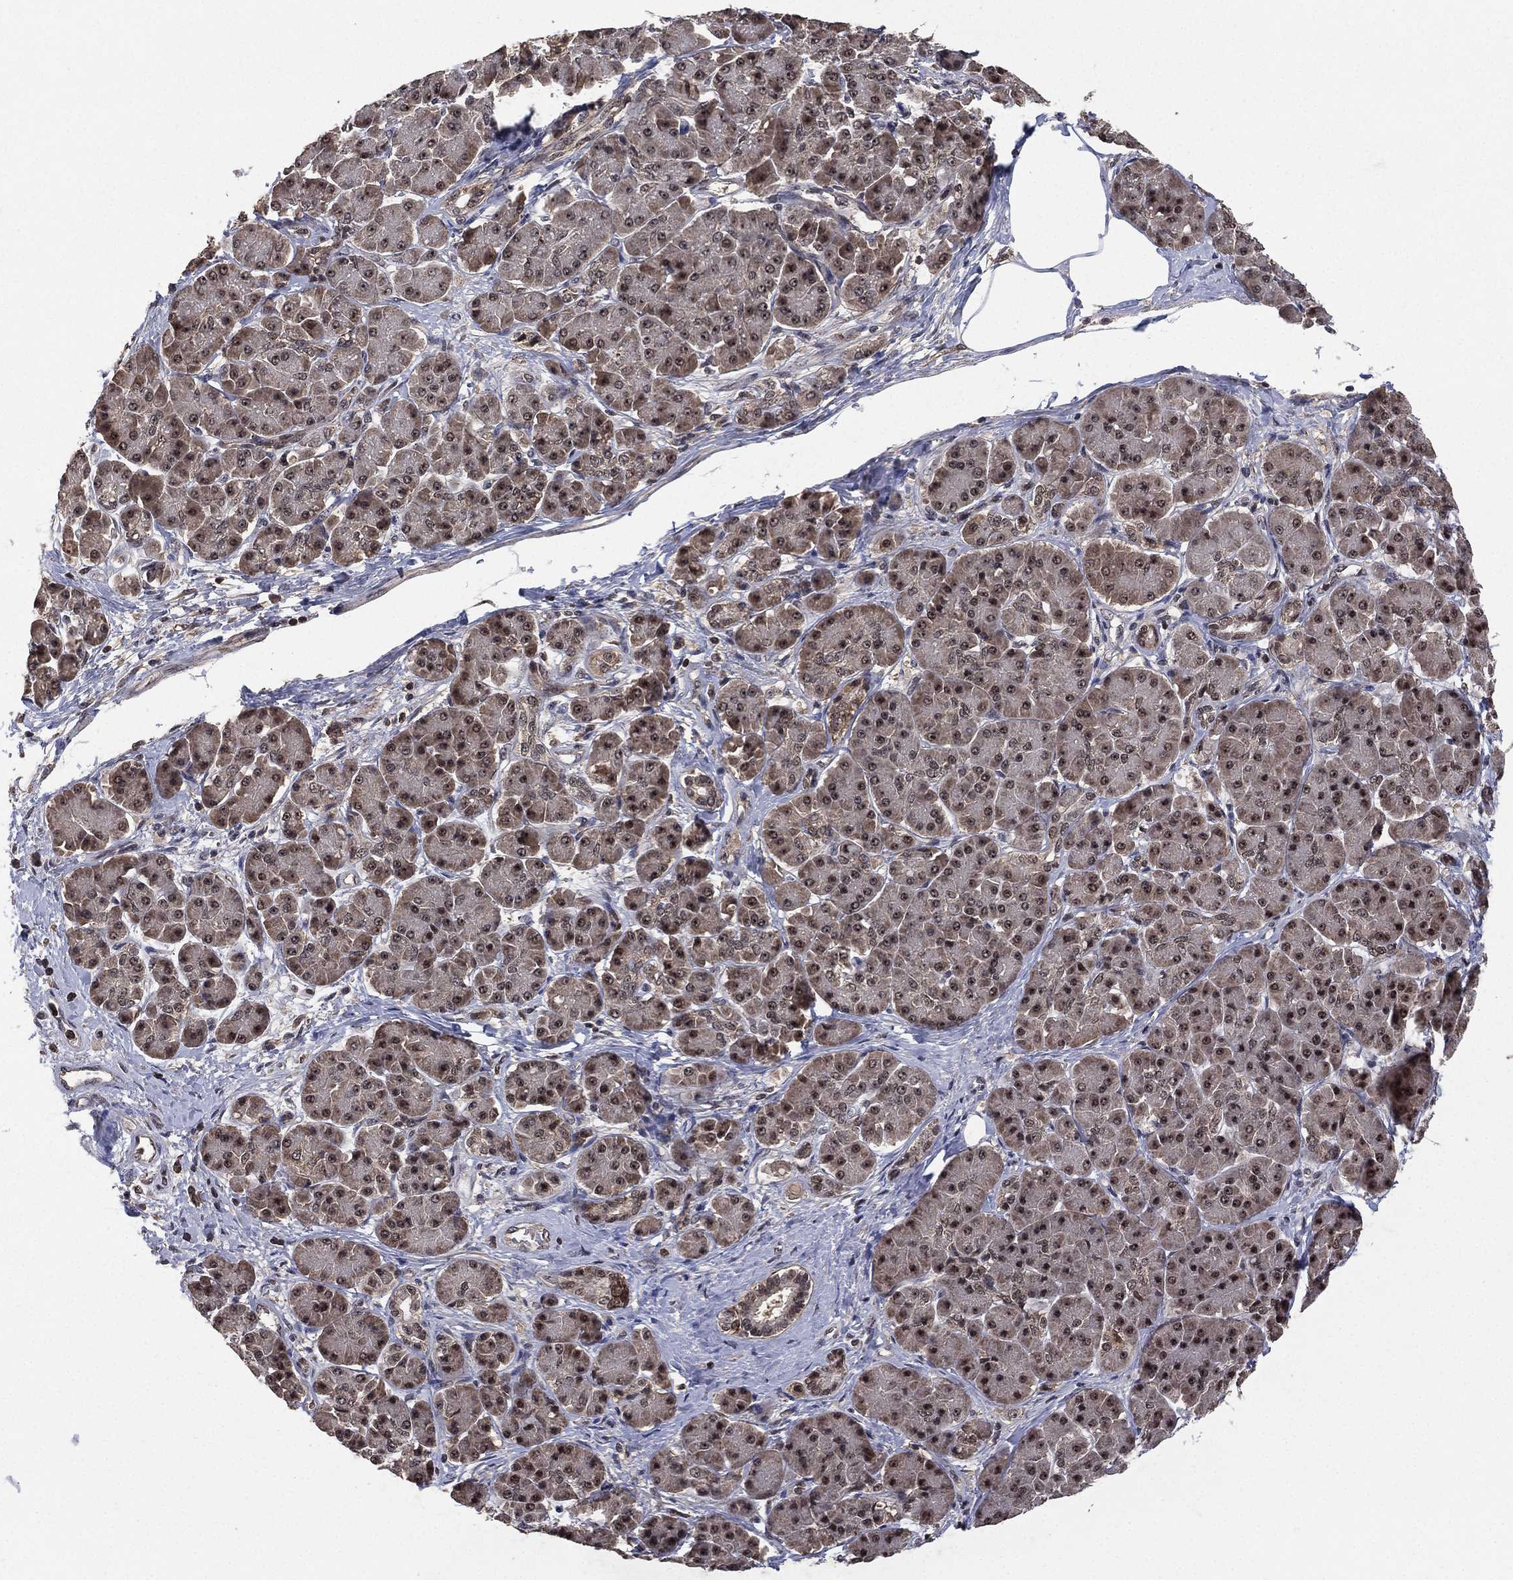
{"staining": {"intensity": "moderate", "quantity": "<25%", "location": "nuclear"}, "tissue": "pancreatic cancer", "cell_type": "Tumor cells", "image_type": "cancer", "snomed": [{"axis": "morphology", "description": "Adenocarcinoma, NOS"}, {"axis": "topography", "description": "Pancreas"}], "caption": "Tumor cells reveal low levels of moderate nuclear staining in about <25% of cells in adenocarcinoma (pancreatic).", "gene": "NELFCD", "patient": {"sex": "female", "age": 73}}